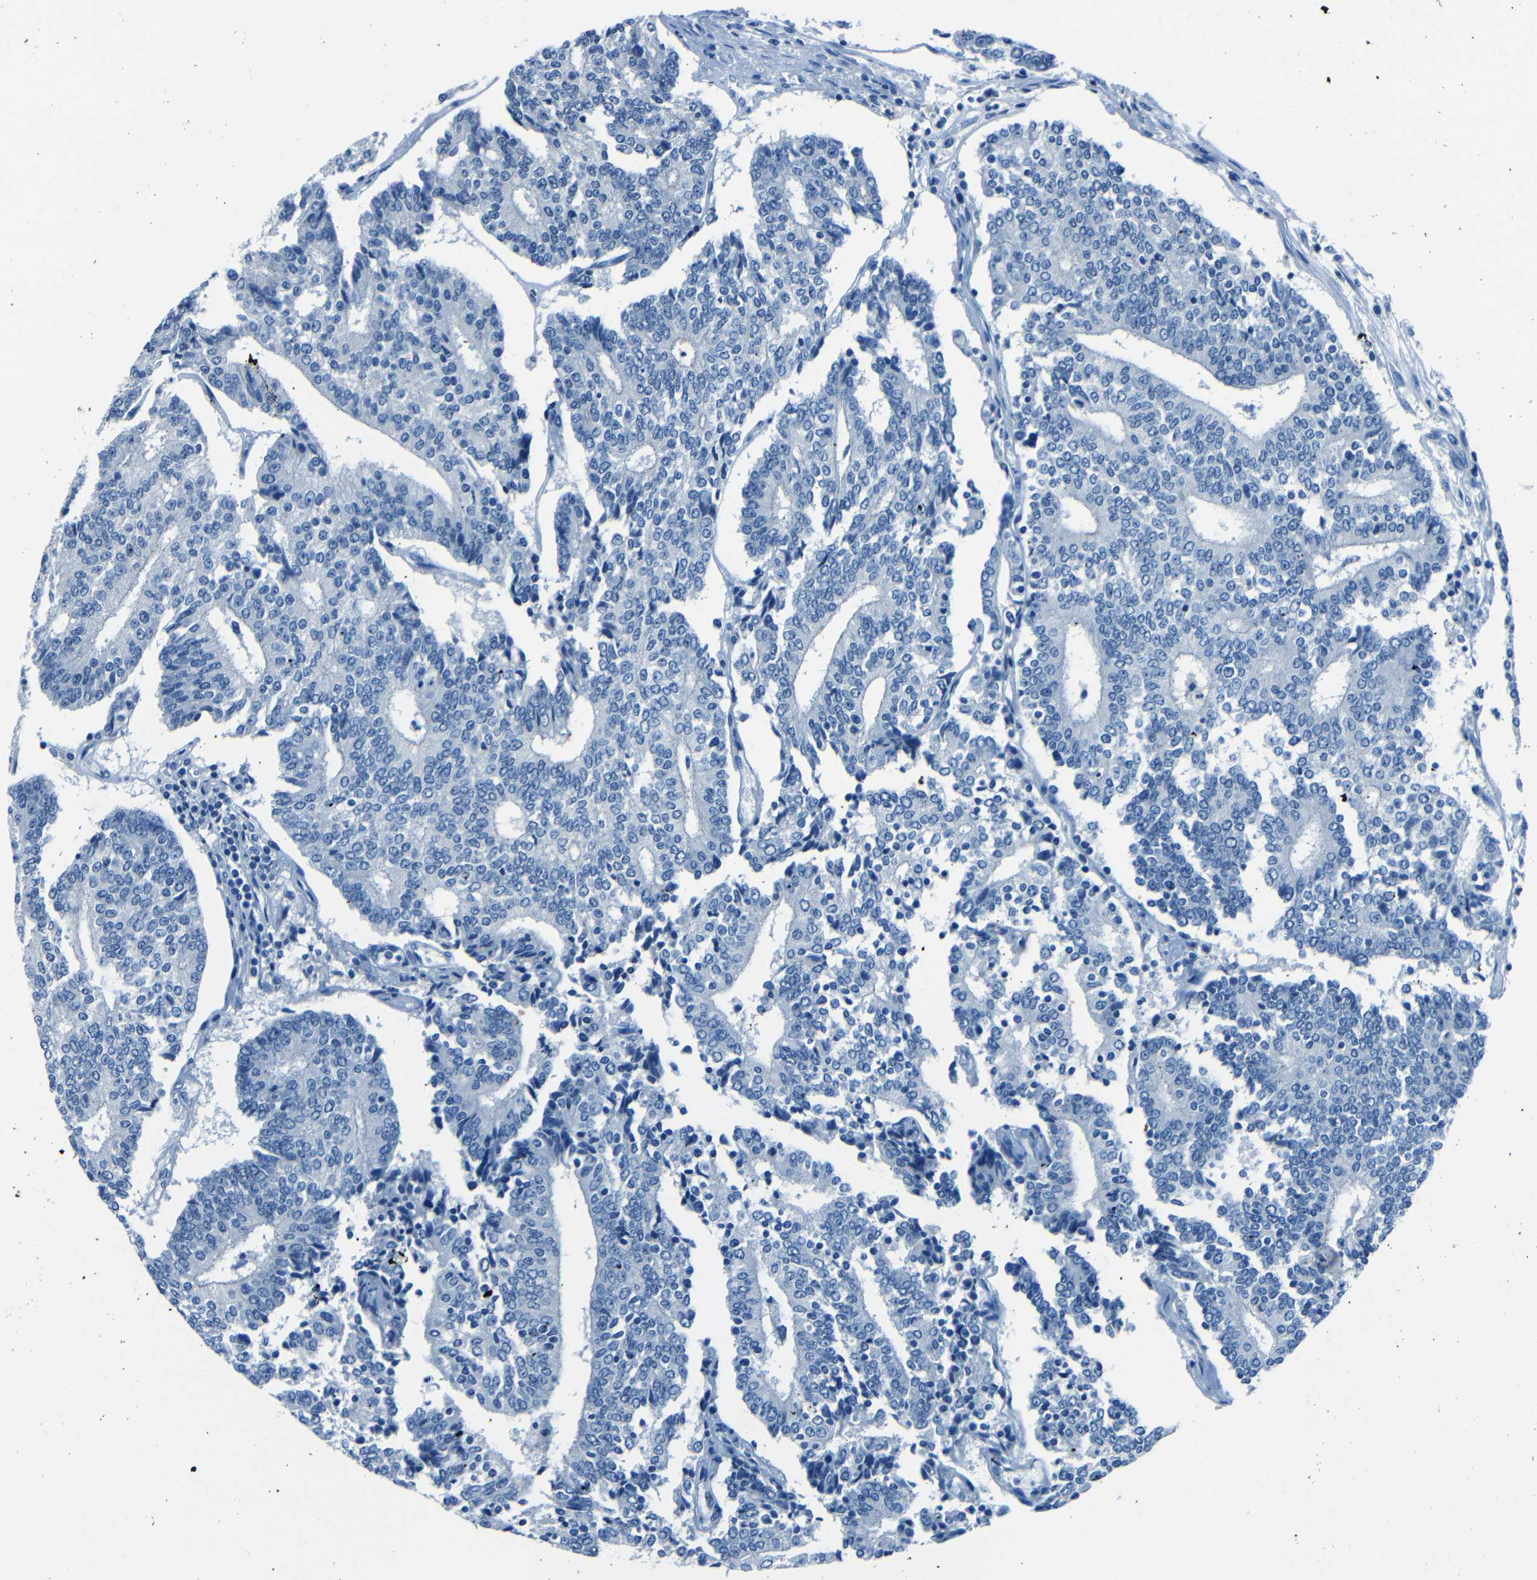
{"staining": {"intensity": "negative", "quantity": "none", "location": "none"}, "tissue": "prostate cancer", "cell_type": "Tumor cells", "image_type": "cancer", "snomed": [{"axis": "morphology", "description": "Normal tissue, NOS"}, {"axis": "morphology", "description": "Adenocarcinoma, High grade"}, {"axis": "topography", "description": "Prostate"}, {"axis": "topography", "description": "Seminal veicle"}], "caption": "This is a photomicrograph of immunohistochemistry (IHC) staining of prostate cancer, which shows no positivity in tumor cells.", "gene": "FBN2", "patient": {"sex": "male", "age": 55}}